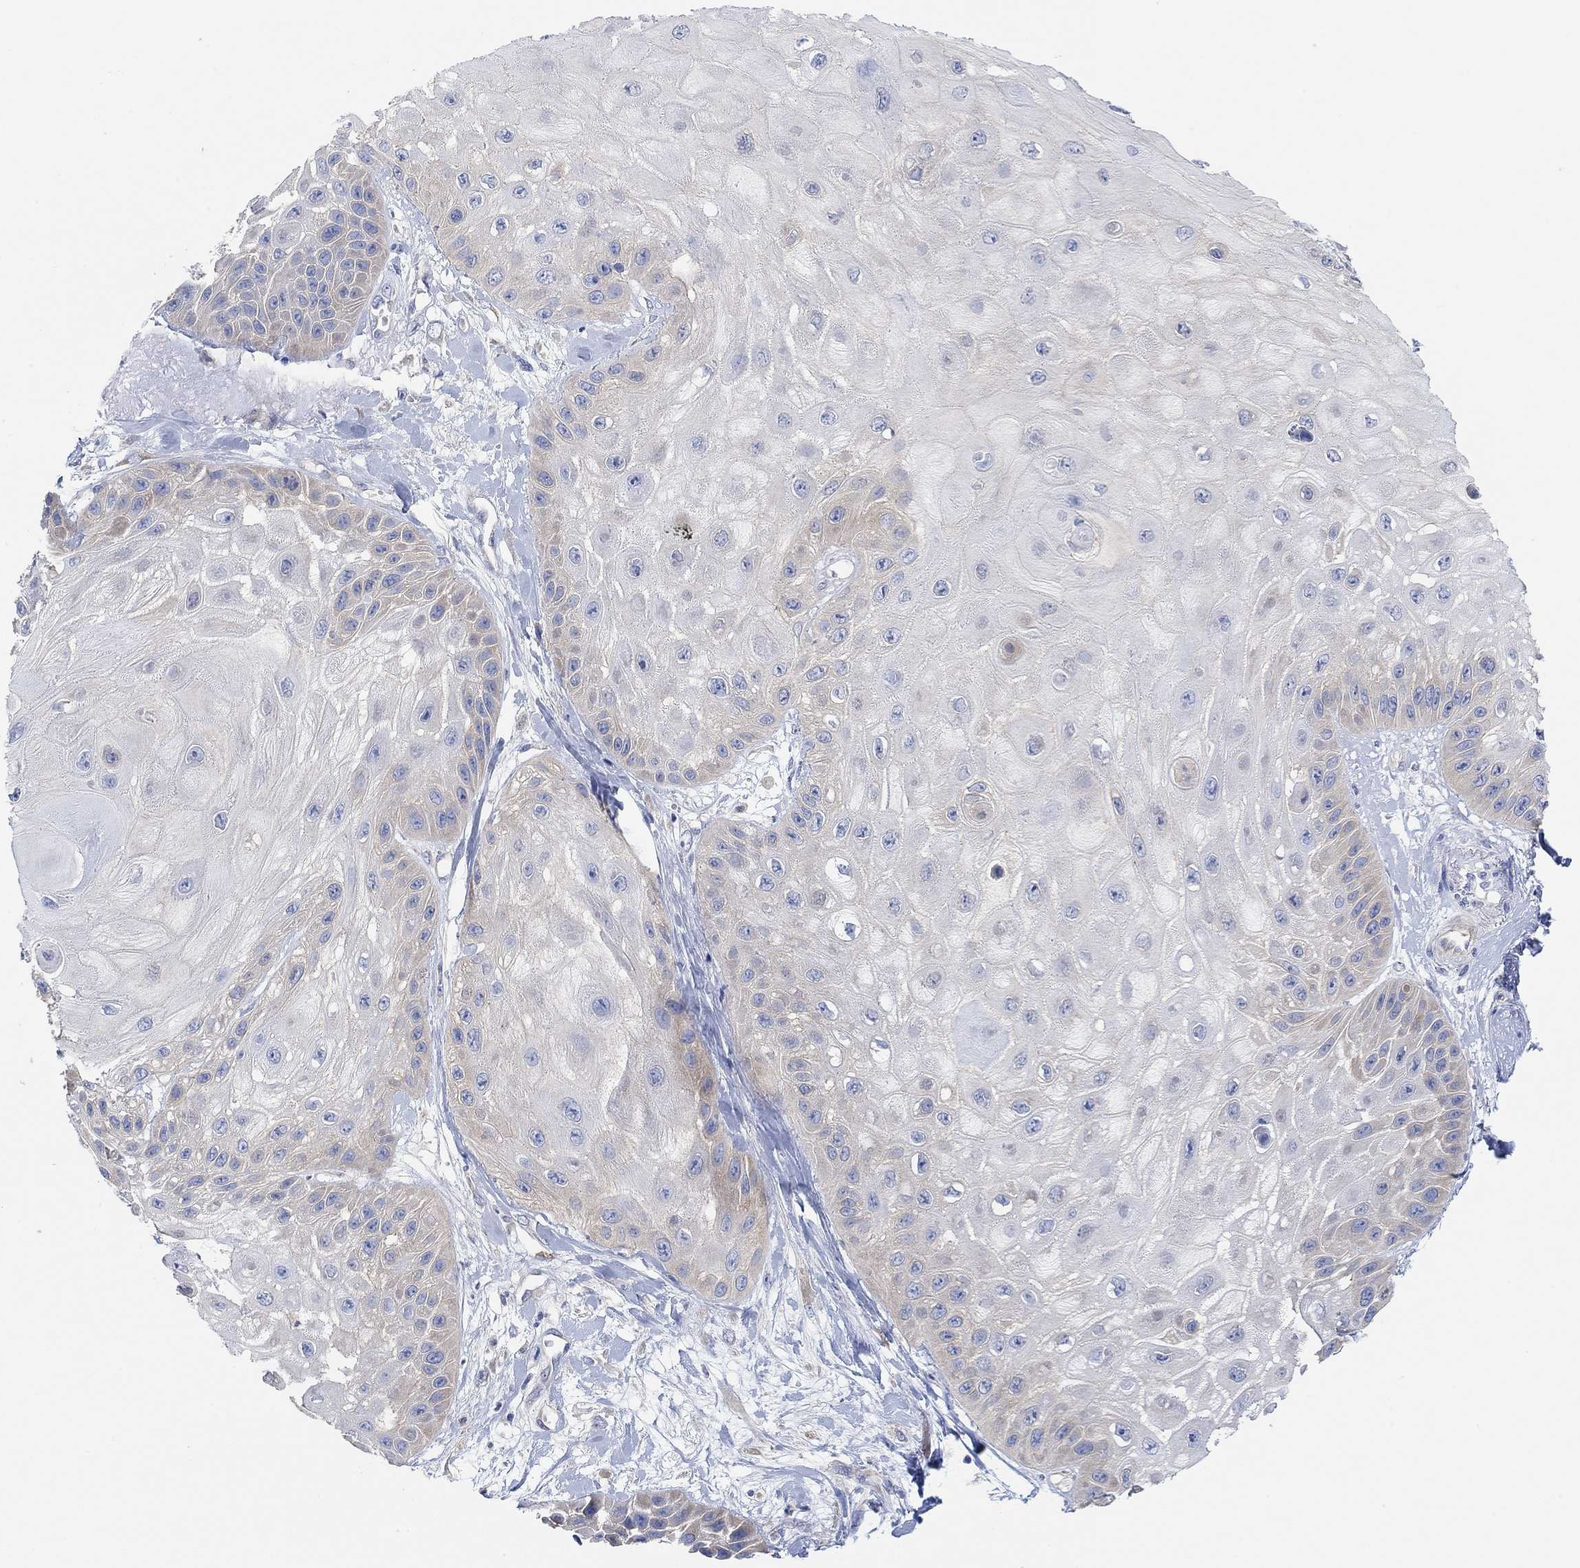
{"staining": {"intensity": "weak", "quantity": "25%-75%", "location": "cytoplasmic/membranous"}, "tissue": "skin cancer", "cell_type": "Tumor cells", "image_type": "cancer", "snomed": [{"axis": "morphology", "description": "Normal tissue, NOS"}, {"axis": "morphology", "description": "Squamous cell carcinoma, NOS"}, {"axis": "topography", "description": "Skin"}], "caption": "There is low levels of weak cytoplasmic/membranous positivity in tumor cells of skin cancer, as demonstrated by immunohistochemical staining (brown color).", "gene": "RGS1", "patient": {"sex": "male", "age": 79}}